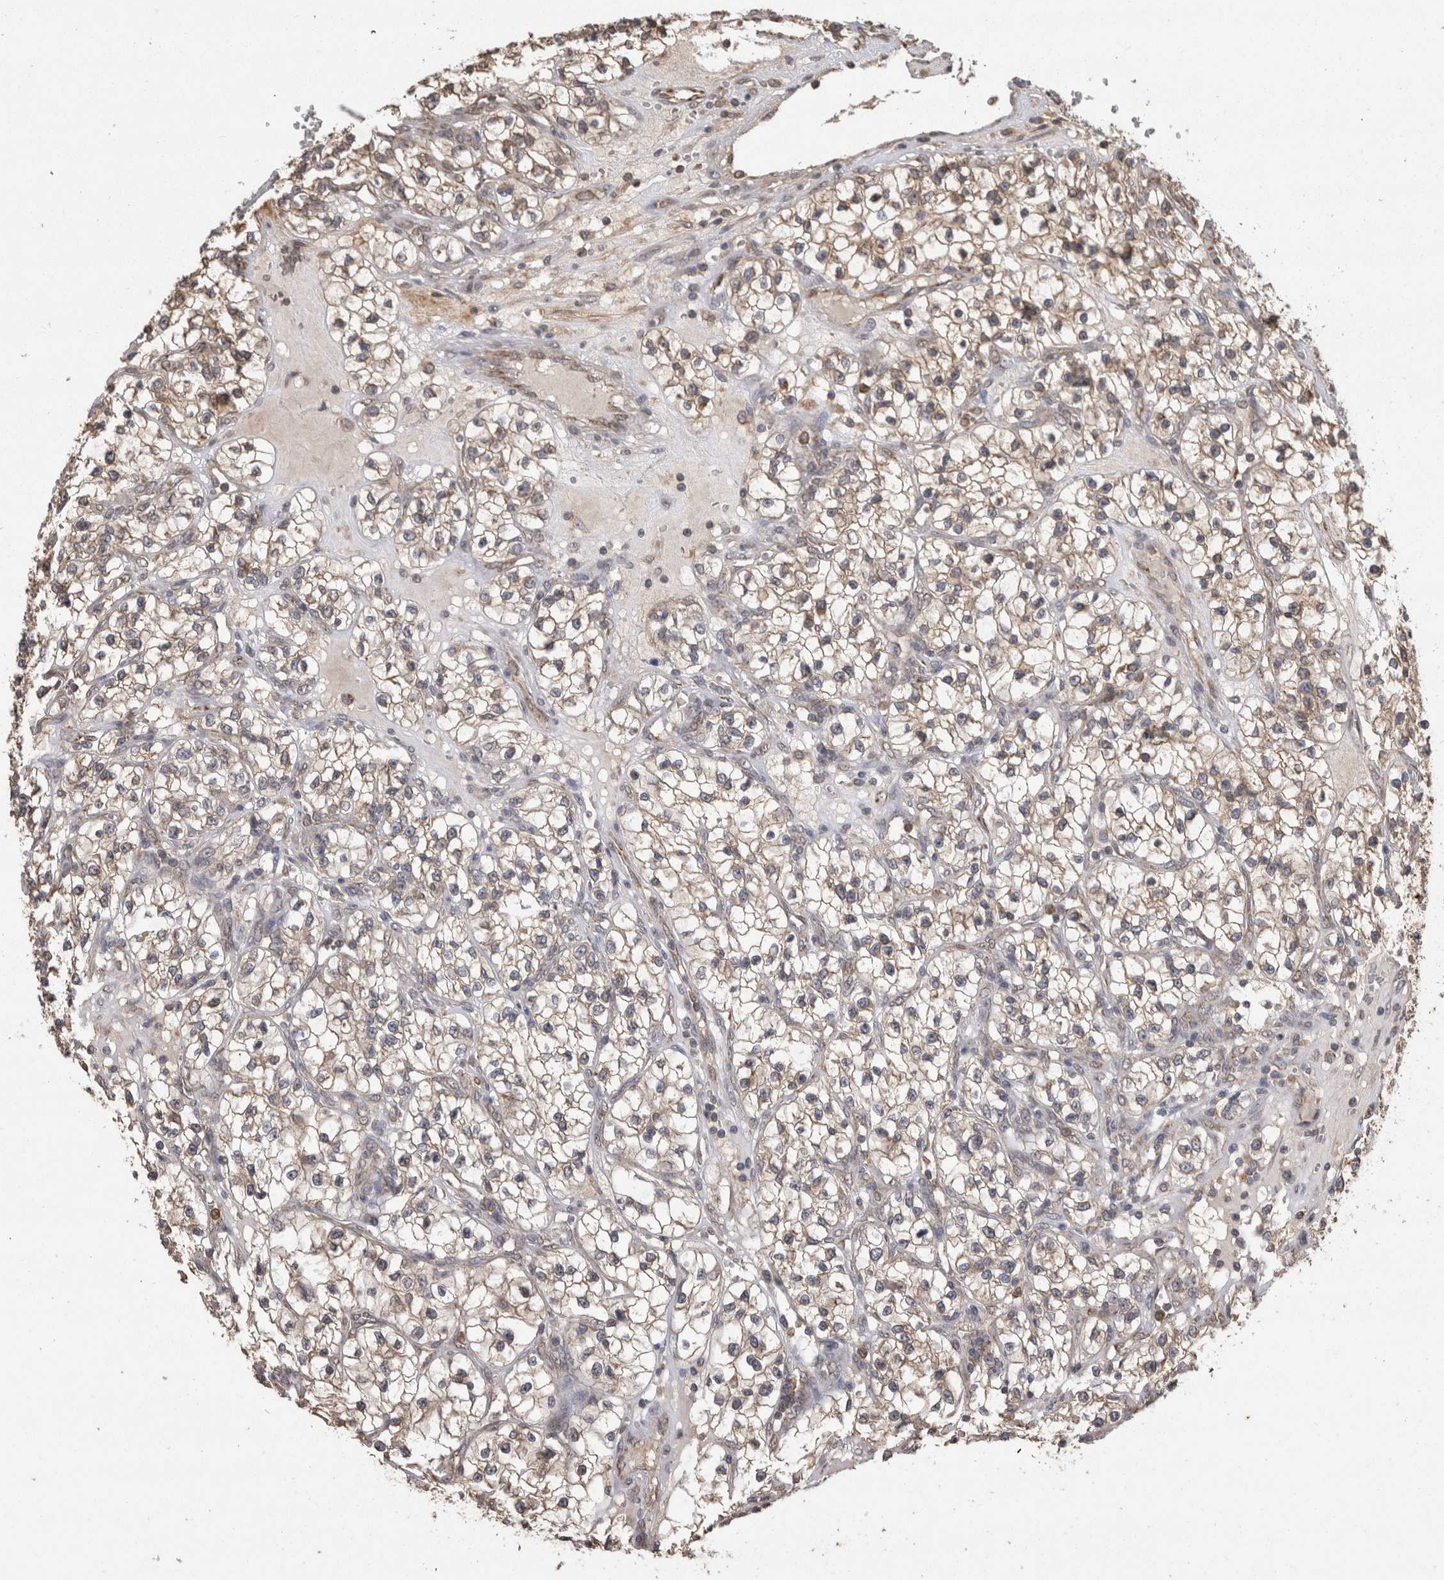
{"staining": {"intensity": "weak", "quantity": "25%-75%", "location": "cytoplasmic/membranous"}, "tissue": "renal cancer", "cell_type": "Tumor cells", "image_type": "cancer", "snomed": [{"axis": "morphology", "description": "Adenocarcinoma, NOS"}, {"axis": "topography", "description": "Kidney"}], "caption": "Weak cytoplasmic/membranous positivity is seen in about 25%-75% of tumor cells in adenocarcinoma (renal). The staining is performed using DAB (3,3'-diaminobenzidine) brown chromogen to label protein expression. The nuclei are counter-stained blue using hematoxylin.", "gene": "PREP", "patient": {"sex": "female", "age": 57}}